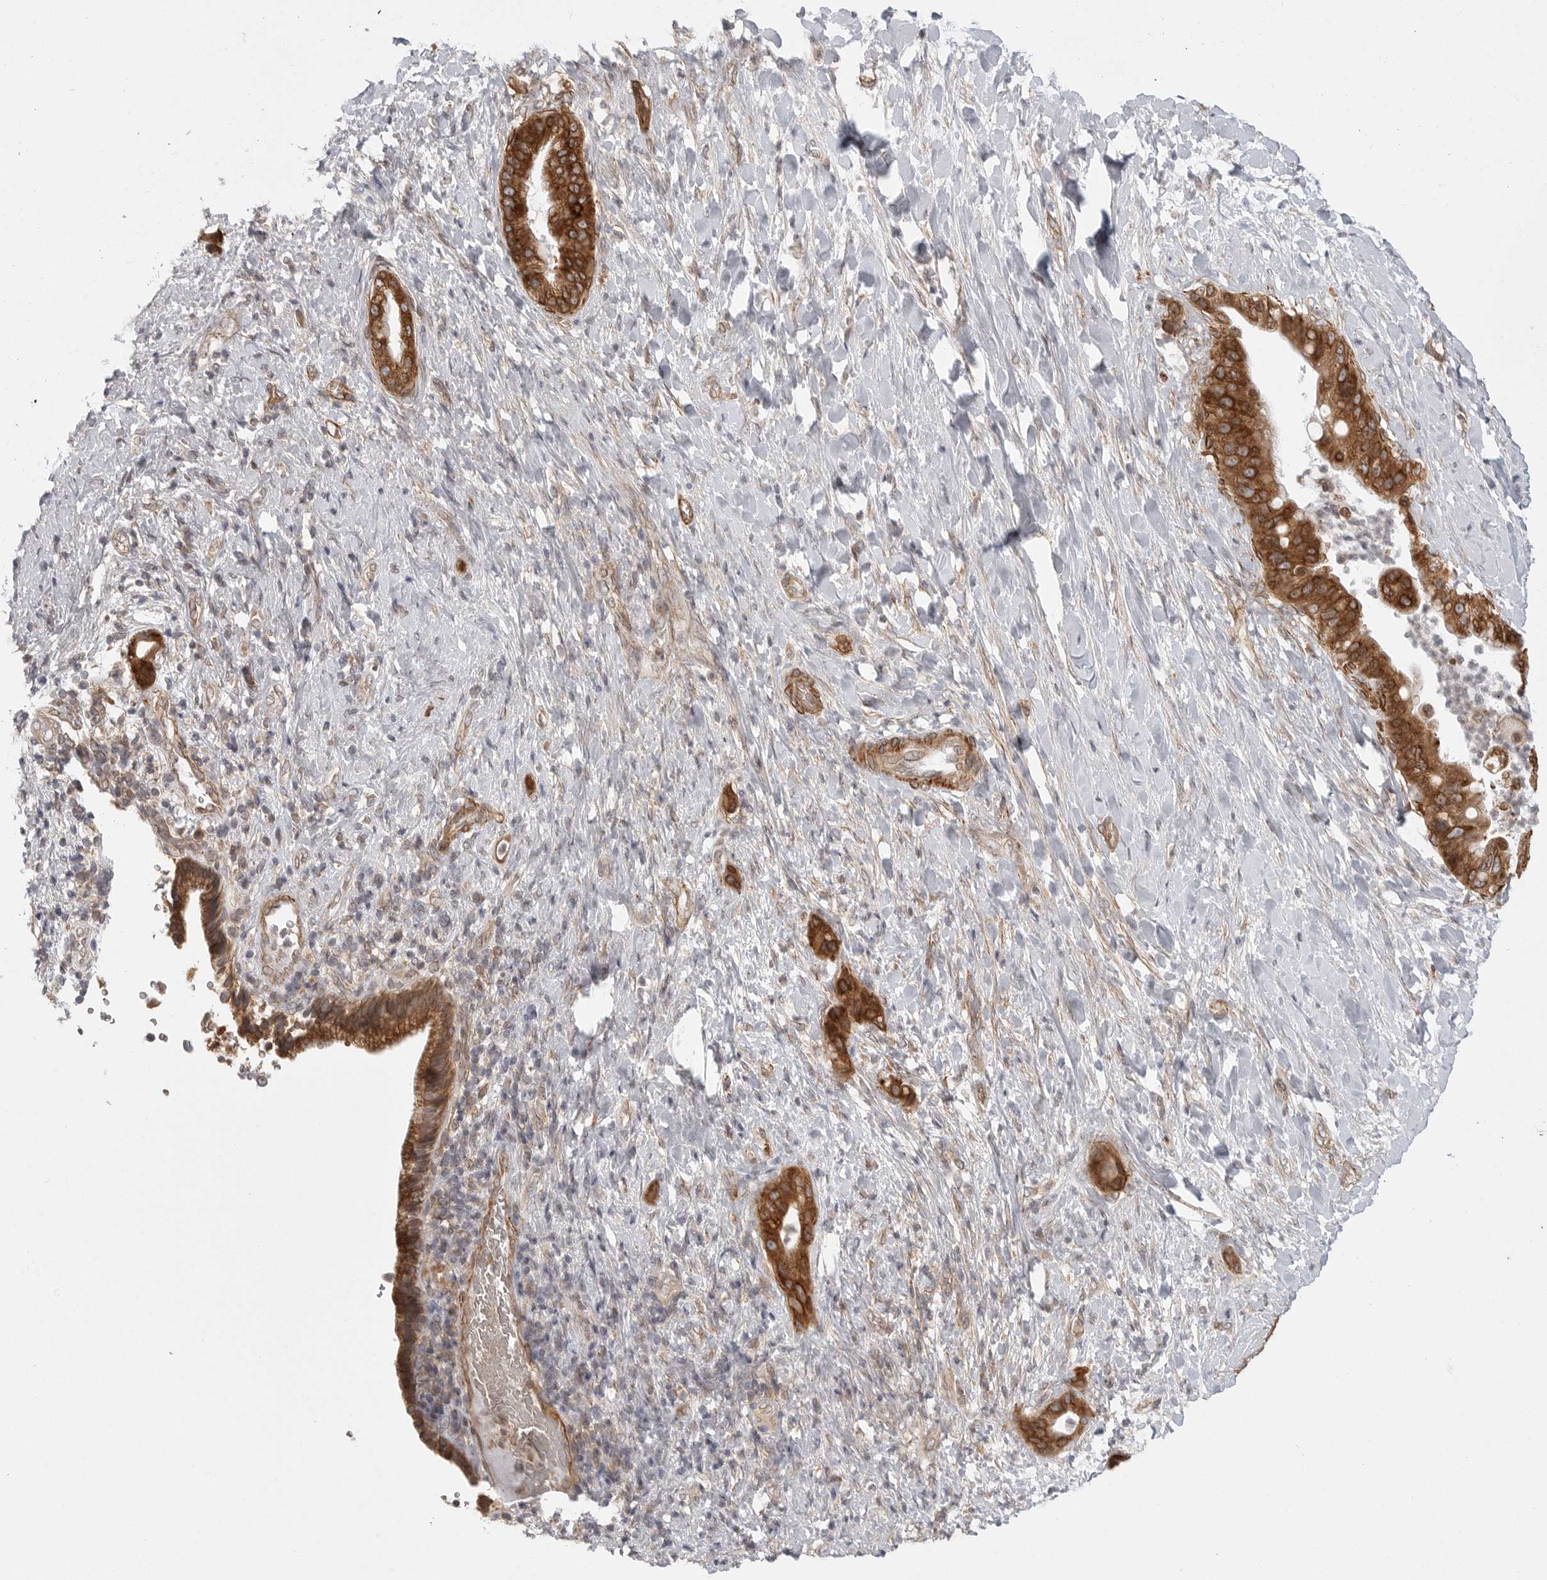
{"staining": {"intensity": "strong", "quantity": ">75%", "location": "cytoplasmic/membranous"}, "tissue": "liver cancer", "cell_type": "Tumor cells", "image_type": "cancer", "snomed": [{"axis": "morphology", "description": "Cholangiocarcinoma"}, {"axis": "topography", "description": "Liver"}], "caption": "Human liver cancer (cholangiocarcinoma) stained with a protein marker displays strong staining in tumor cells.", "gene": "CERS2", "patient": {"sex": "female", "age": 54}}